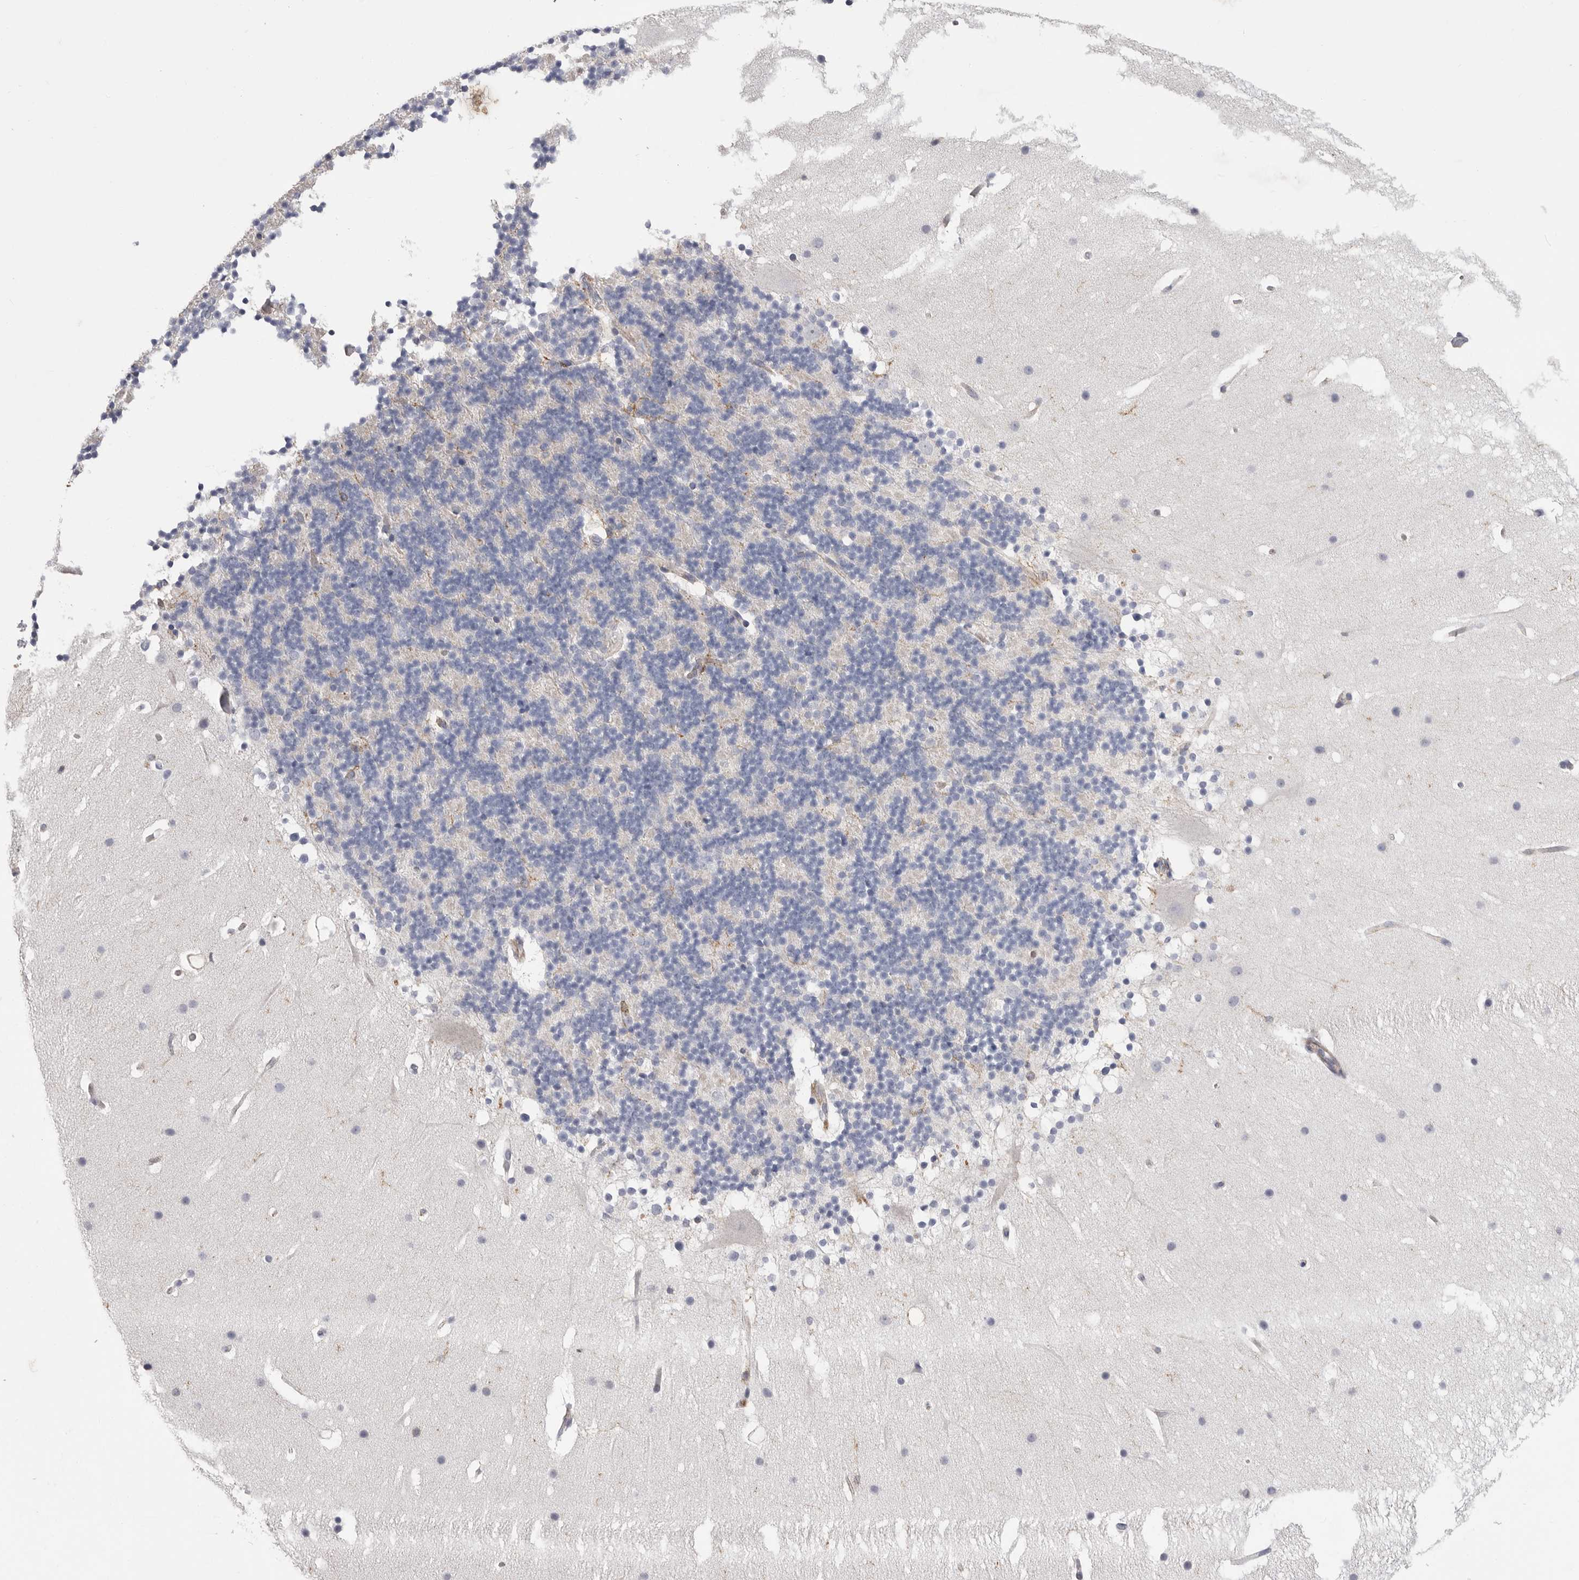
{"staining": {"intensity": "negative", "quantity": "none", "location": "none"}, "tissue": "cerebellum", "cell_type": "Cells in granular layer", "image_type": "normal", "snomed": [{"axis": "morphology", "description": "Normal tissue, NOS"}, {"axis": "topography", "description": "Cerebellum"}], "caption": "IHC of normal cerebellum shows no expression in cells in granular layer. Brightfield microscopy of immunohistochemistry (IHC) stained with DAB (3,3'-diaminobenzidine) (brown) and hematoxylin (blue), captured at high magnification.", "gene": "SIGLEC10", "patient": {"sex": "male", "age": 57}}